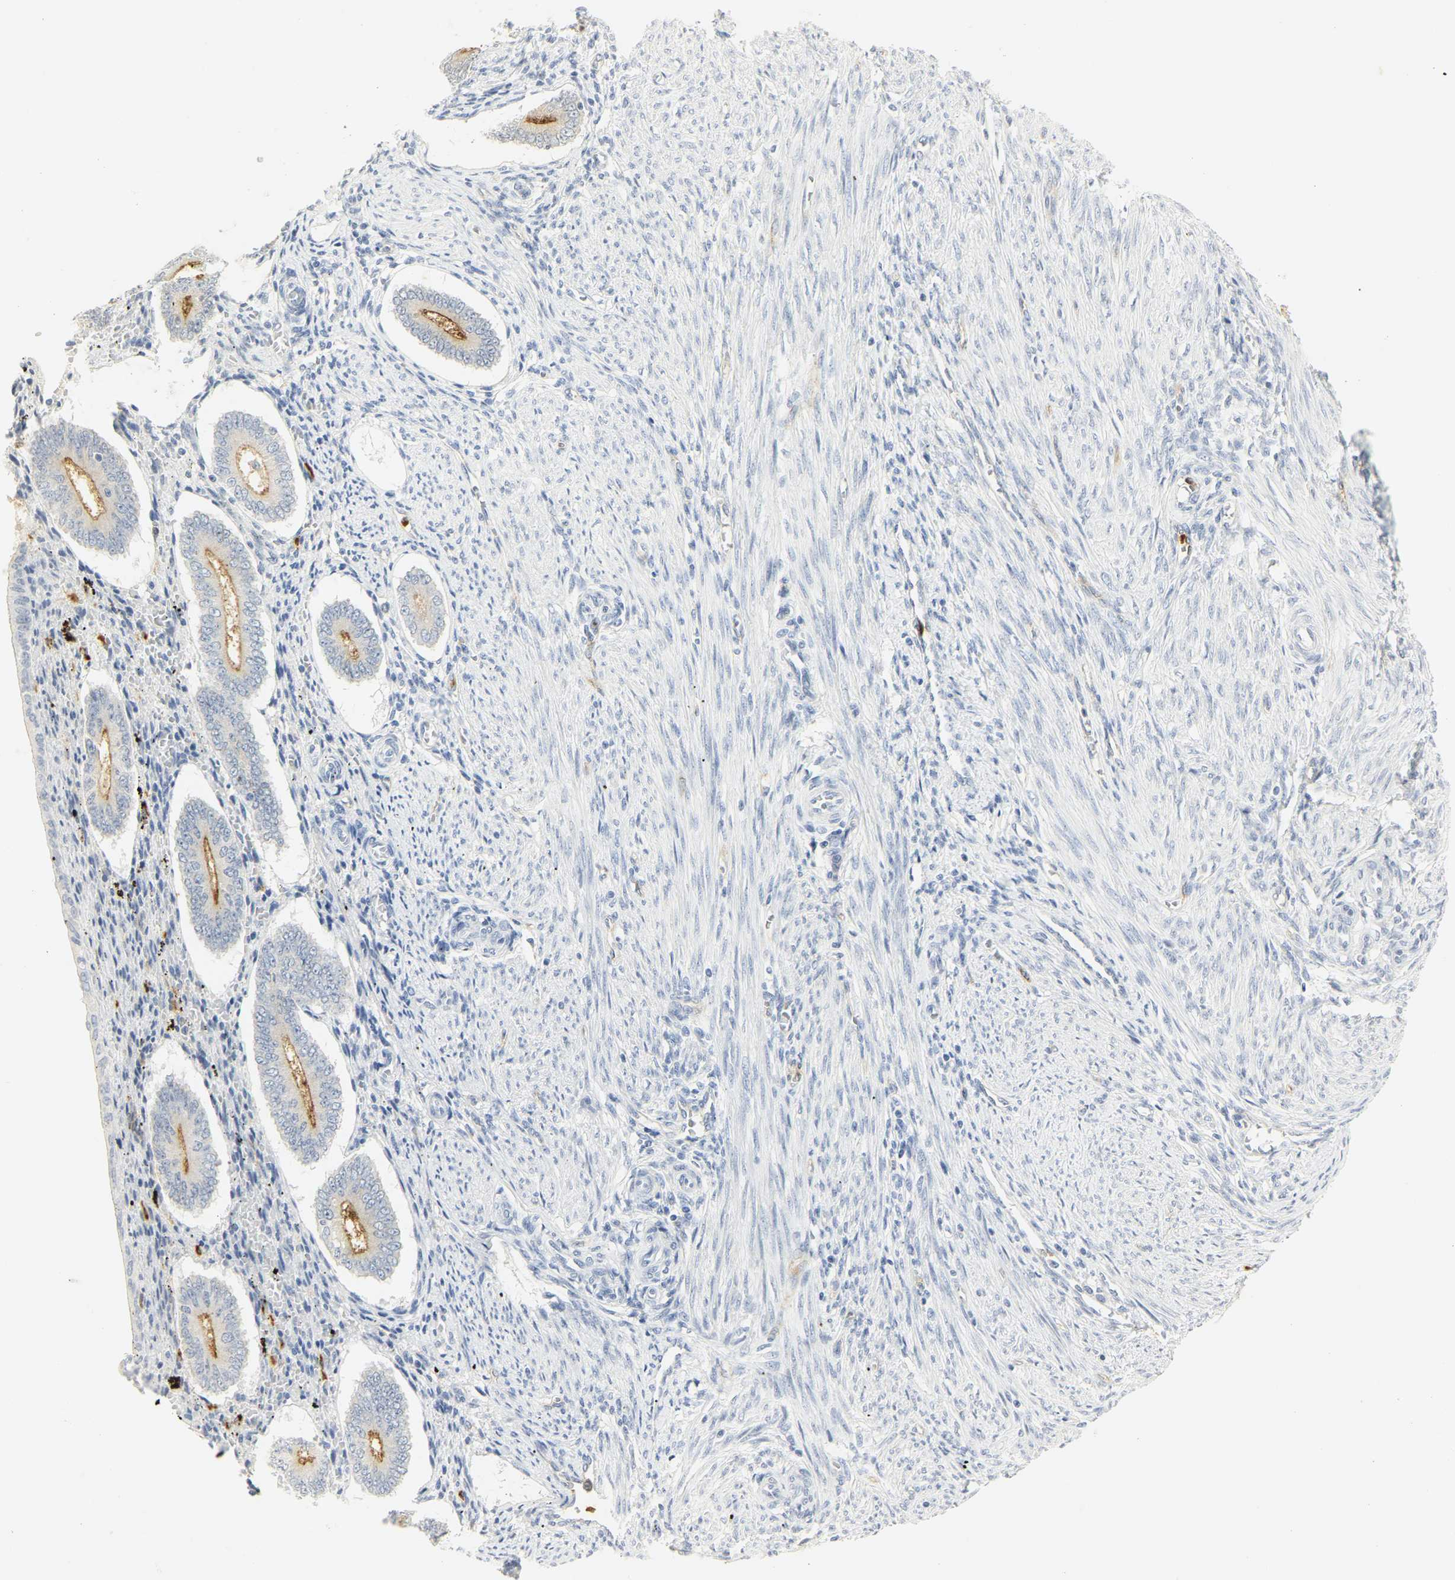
{"staining": {"intensity": "negative", "quantity": "none", "location": "none"}, "tissue": "endometrium", "cell_type": "Cells in endometrial stroma", "image_type": "normal", "snomed": [{"axis": "morphology", "description": "Normal tissue, NOS"}, {"axis": "topography", "description": "Endometrium"}], "caption": "High power microscopy histopathology image of an IHC photomicrograph of benign endometrium, revealing no significant positivity in cells in endometrial stroma.", "gene": "CEACAM5", "patient": {"sex": "female", "age": 42}}